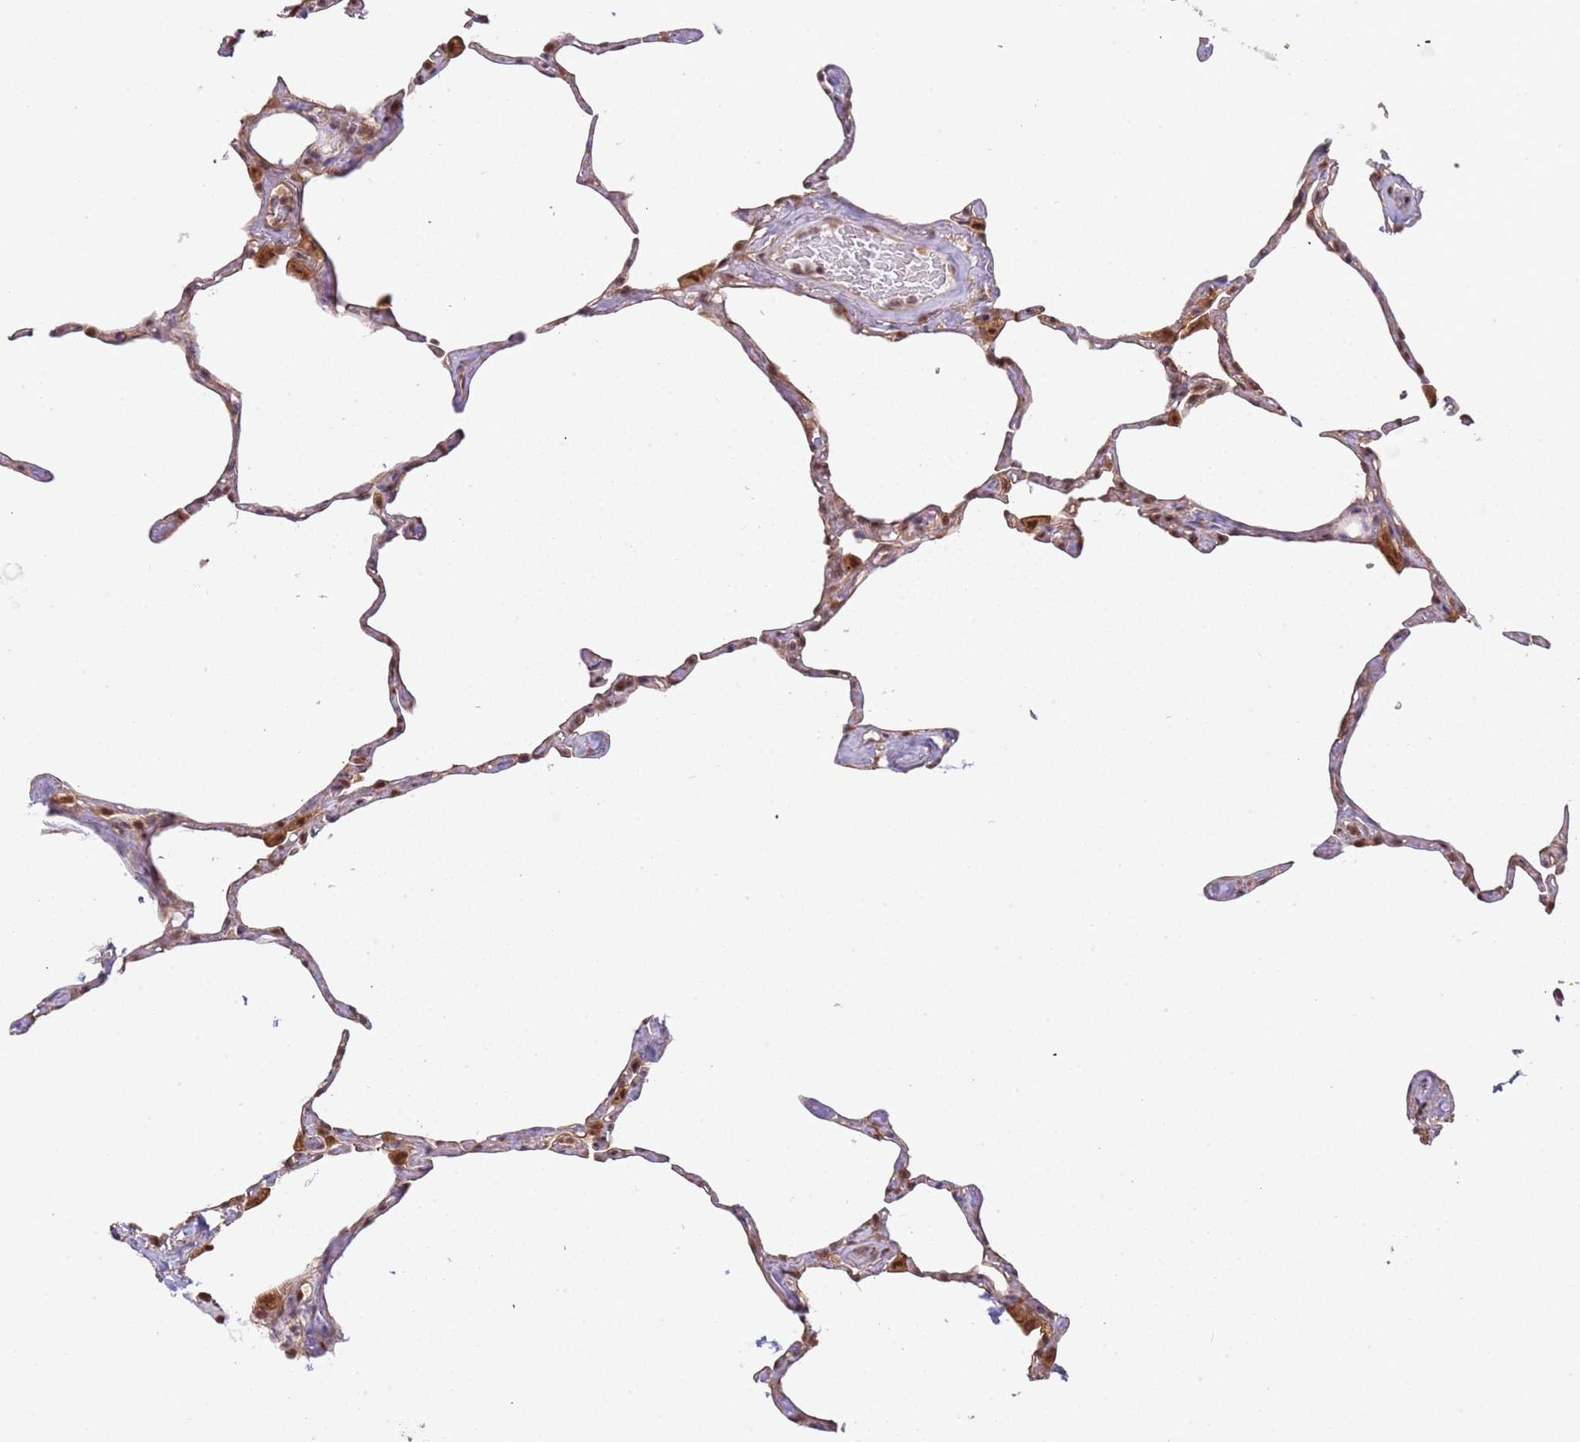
{"staining": {"intensity": "moderate", "quantity": "<25%", "location": "cytoplasmic/membranous,nuclear"}, "tissue": "lung", "cell_type": "Alveolar cells", "image_type": "normal", "snomed": [{"axis": "morphology", "description": "Normal tissue, NOS"}, {"axis": "topography", "description": "Lung"}], "caption": "Unremarkable lung was stained to show a protein in brown. There is low levels of moderate cytoplasmic/membranous,nuclear positivity in about <25% of alveolar cells. (IHC, brightfield microscopy, high magnification).", "gene": "PLSCR5", "patient": {"sex": "male", "age": 65}}